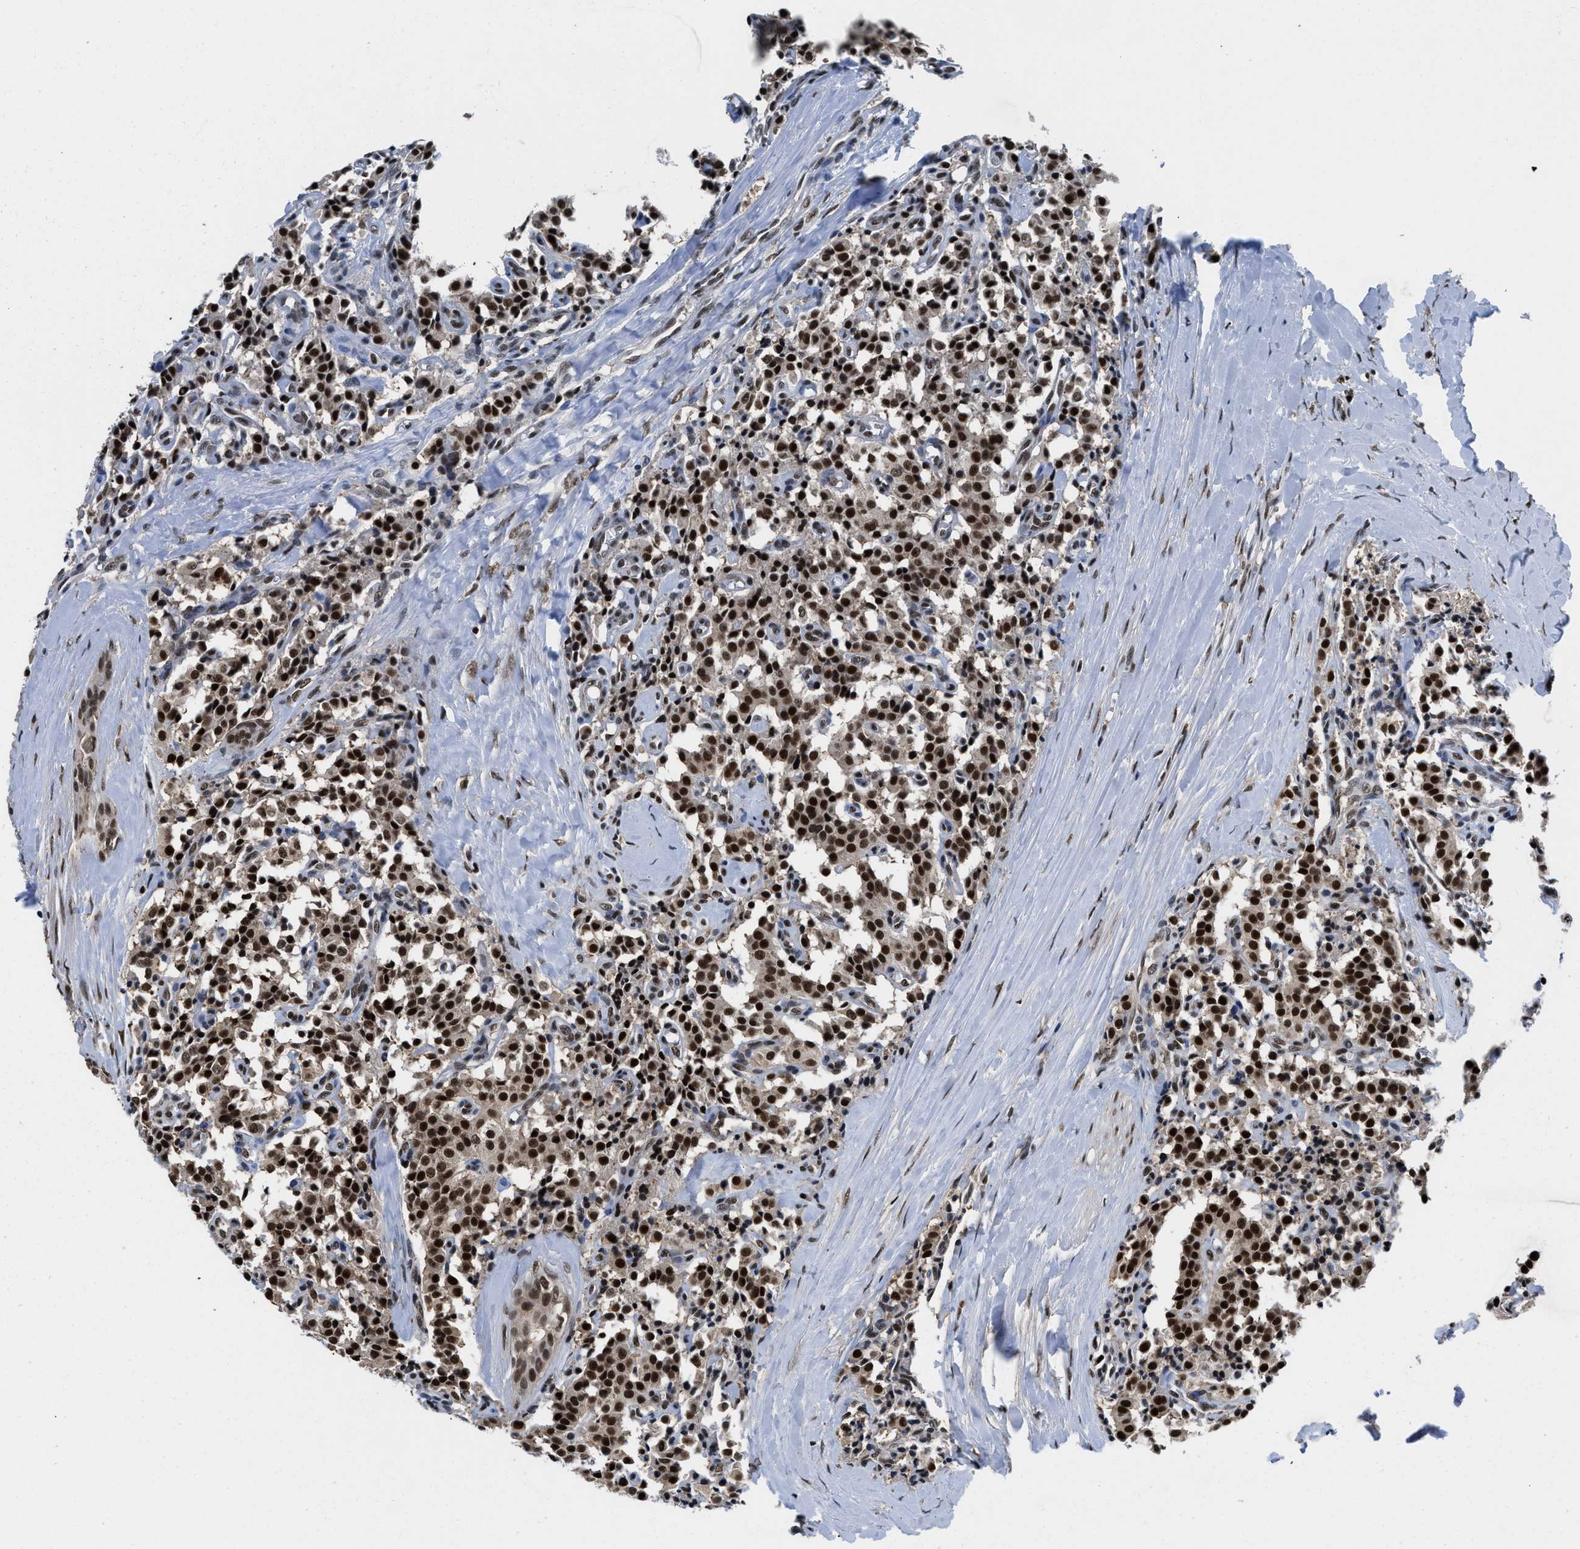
{"staining": {"intensity": "strong", "quantity": ">75%", "location": "nuclear"}, "tissue": "carcinoid", "cell_type": "Tumor cells", "image_type": "cancer", "snomed": [{"axis": "morphology", "description": "Carcinoid, malignant, NOS"}, {"axis": "topography", "description": "Lung"}], "caption": "Malignant carcinoid stained with a brown dye demonstrates strong nuclear positive positivity in about >75% of tumor cells.", "gene": "HNRNPH2", "patient": {"sex": "male", "age": 30}}